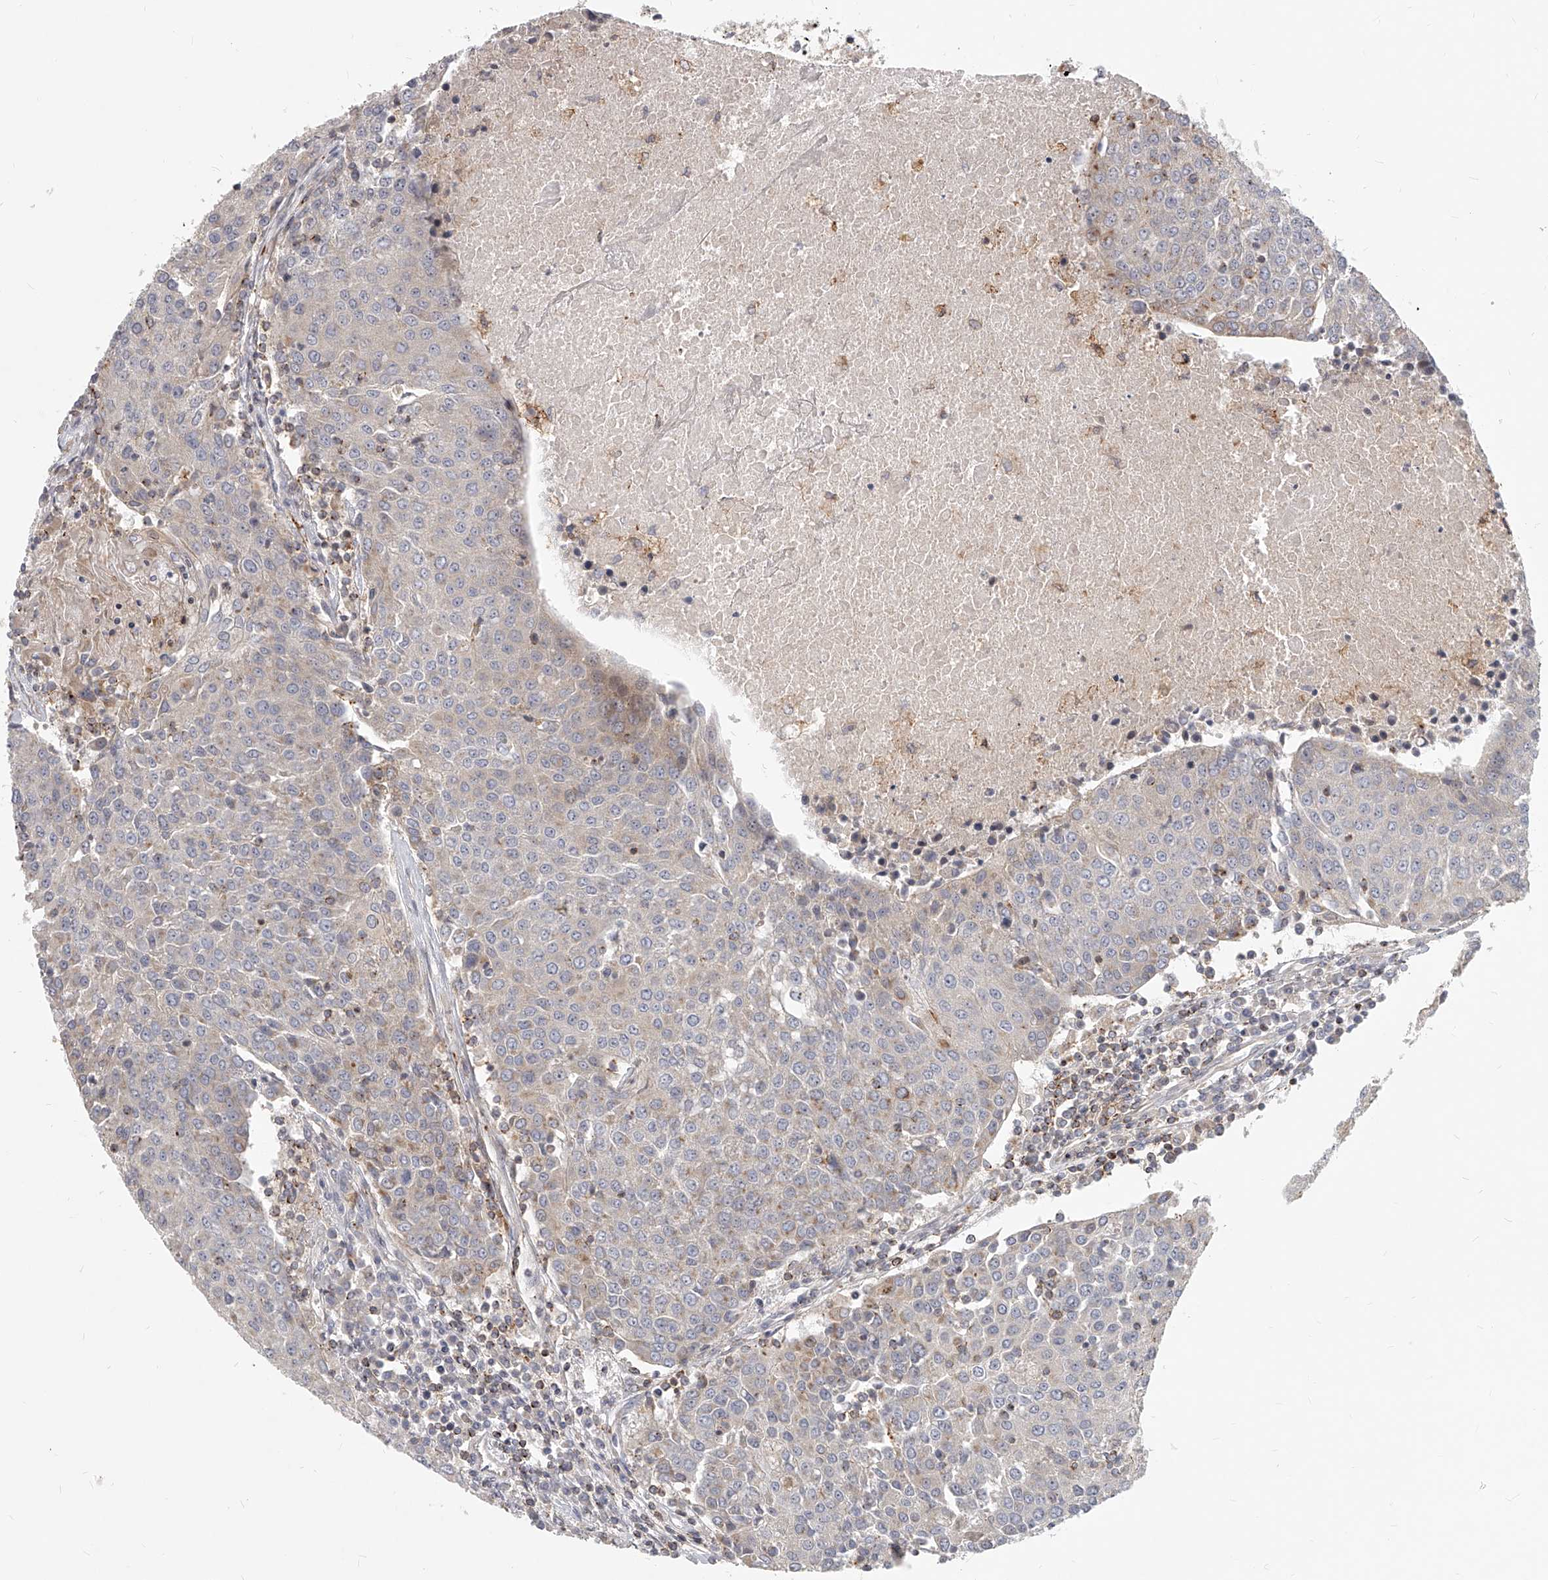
{"staining": {"intensity": "moderate", "quantity": "<25%", "location": "cytoplasmic/membranous"}, "tissue": "urothelial cancer", "cell_type": "Tumor cells", "image_type": "cancer", "snomed": [{"axis": "morphology", "description": "Urothelial carcinoma, High grade"}, {"axis": "topography", "description": "Urinary bladder"}], "caption": "IHC photomicrograph of urothelial cancer stained for a protein (brown), which shows low levels of moderate cytoplasmic/membranous staining in about <25% of tumor cells.", "gene": "SLC37A1", "patient": {"sex": "female", "age": 85}}